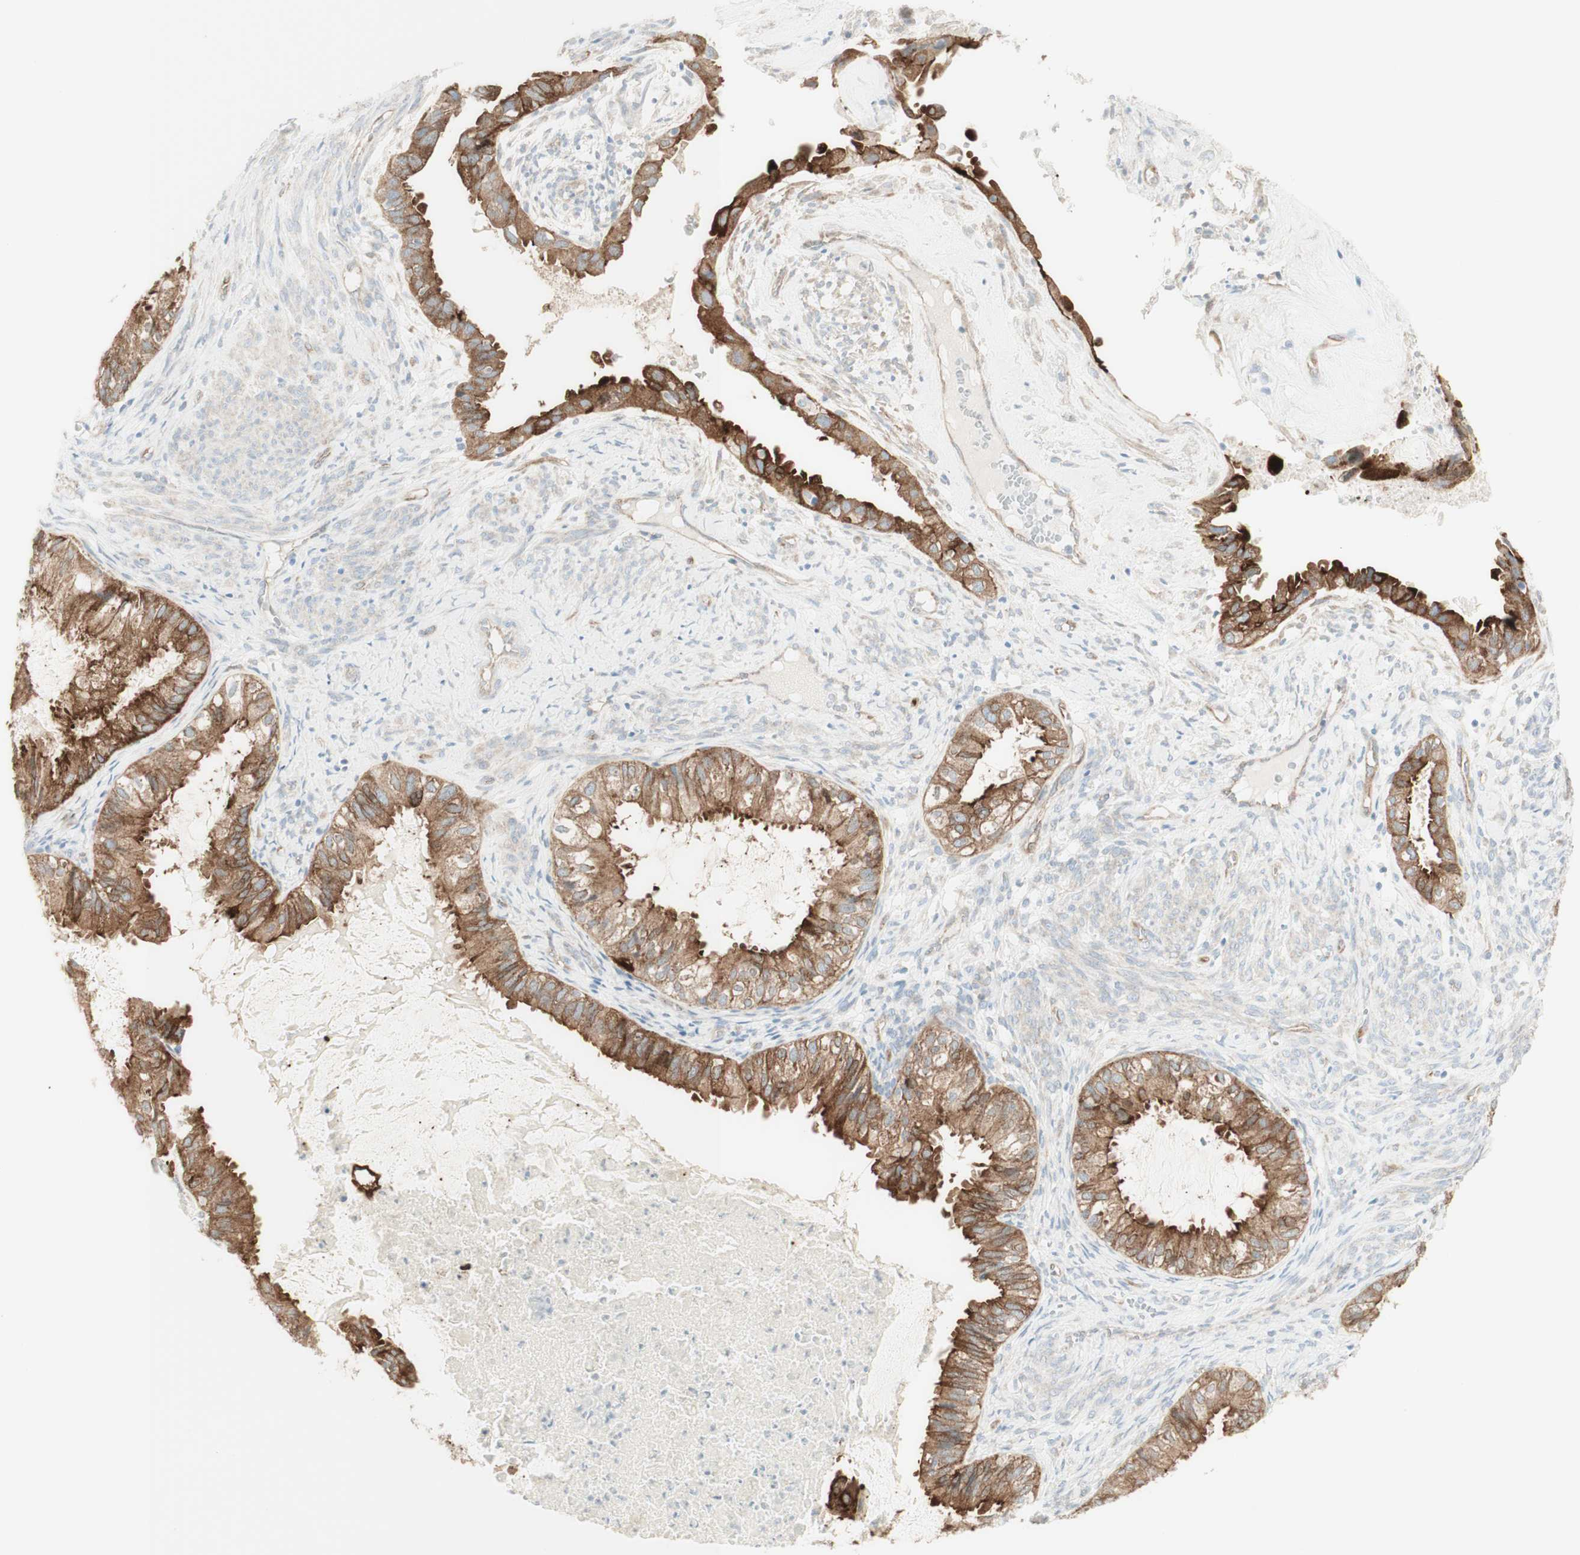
{"staining": {"intensity": "moderate", "quantity": "25%-75%", "location": "cytoplasmic/membranous"}, "tissue": "cervical cancer", "cell_type": "Tumor cells", "image_type": "cancer", "snomed": [{"axis": "morphology", "description": "Normal tissue, NOS"}, {"axis": "morphology", "description": "Adenocarcinoma, NOS"}, {"axis": "topography", "description": "Cervix"}, {"axis": "topography", "description": "Endometrium"}], "caption": "The immunohistochemical stain shows moderate cytoplasmic/membranous positivity in tumor cells of cervical cancer tissue.", "gene": "MYO6", "patient": {"sex": "female", "age": 86}}